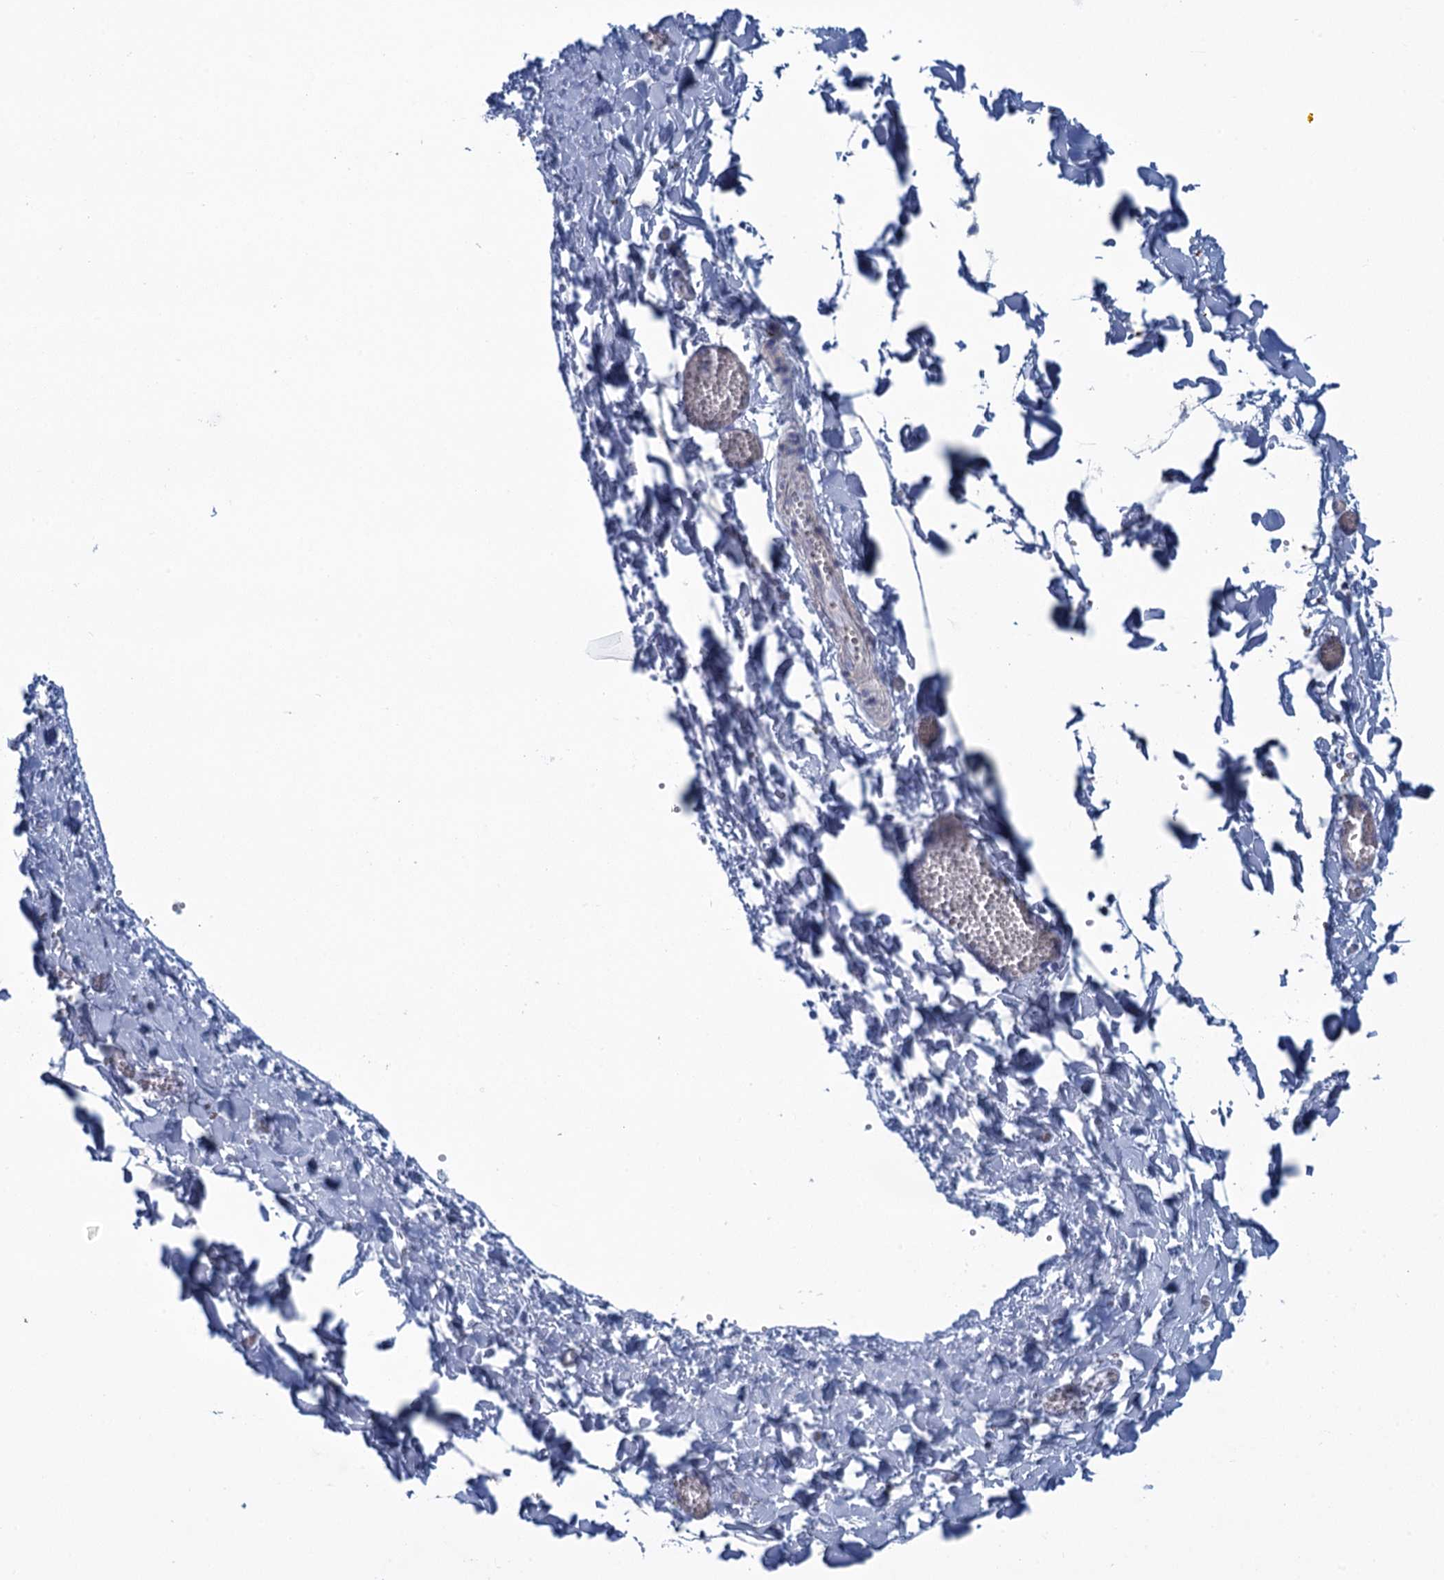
{"staining": {"intensity": "negative", "quantity": "none", "location": "none"}, "tissue": "adipose tissue", "cell_type": "Adipocytes", "image_type": "normal", "snomed": [{"axis": "morphology", "description": "Normal tissue, NOS"}, {"axis": "topography", "description": "Gallbladder"}, {"axis": "topography", "description": "Peripheral nerve tissue"}], "caption": "The histopathology image exhibits no staining of adipocytes in normal adipose tissue. Nuclei are stained in blue.", "gene": "SCEL", "patient": {"sex": "male", "age": 38}}